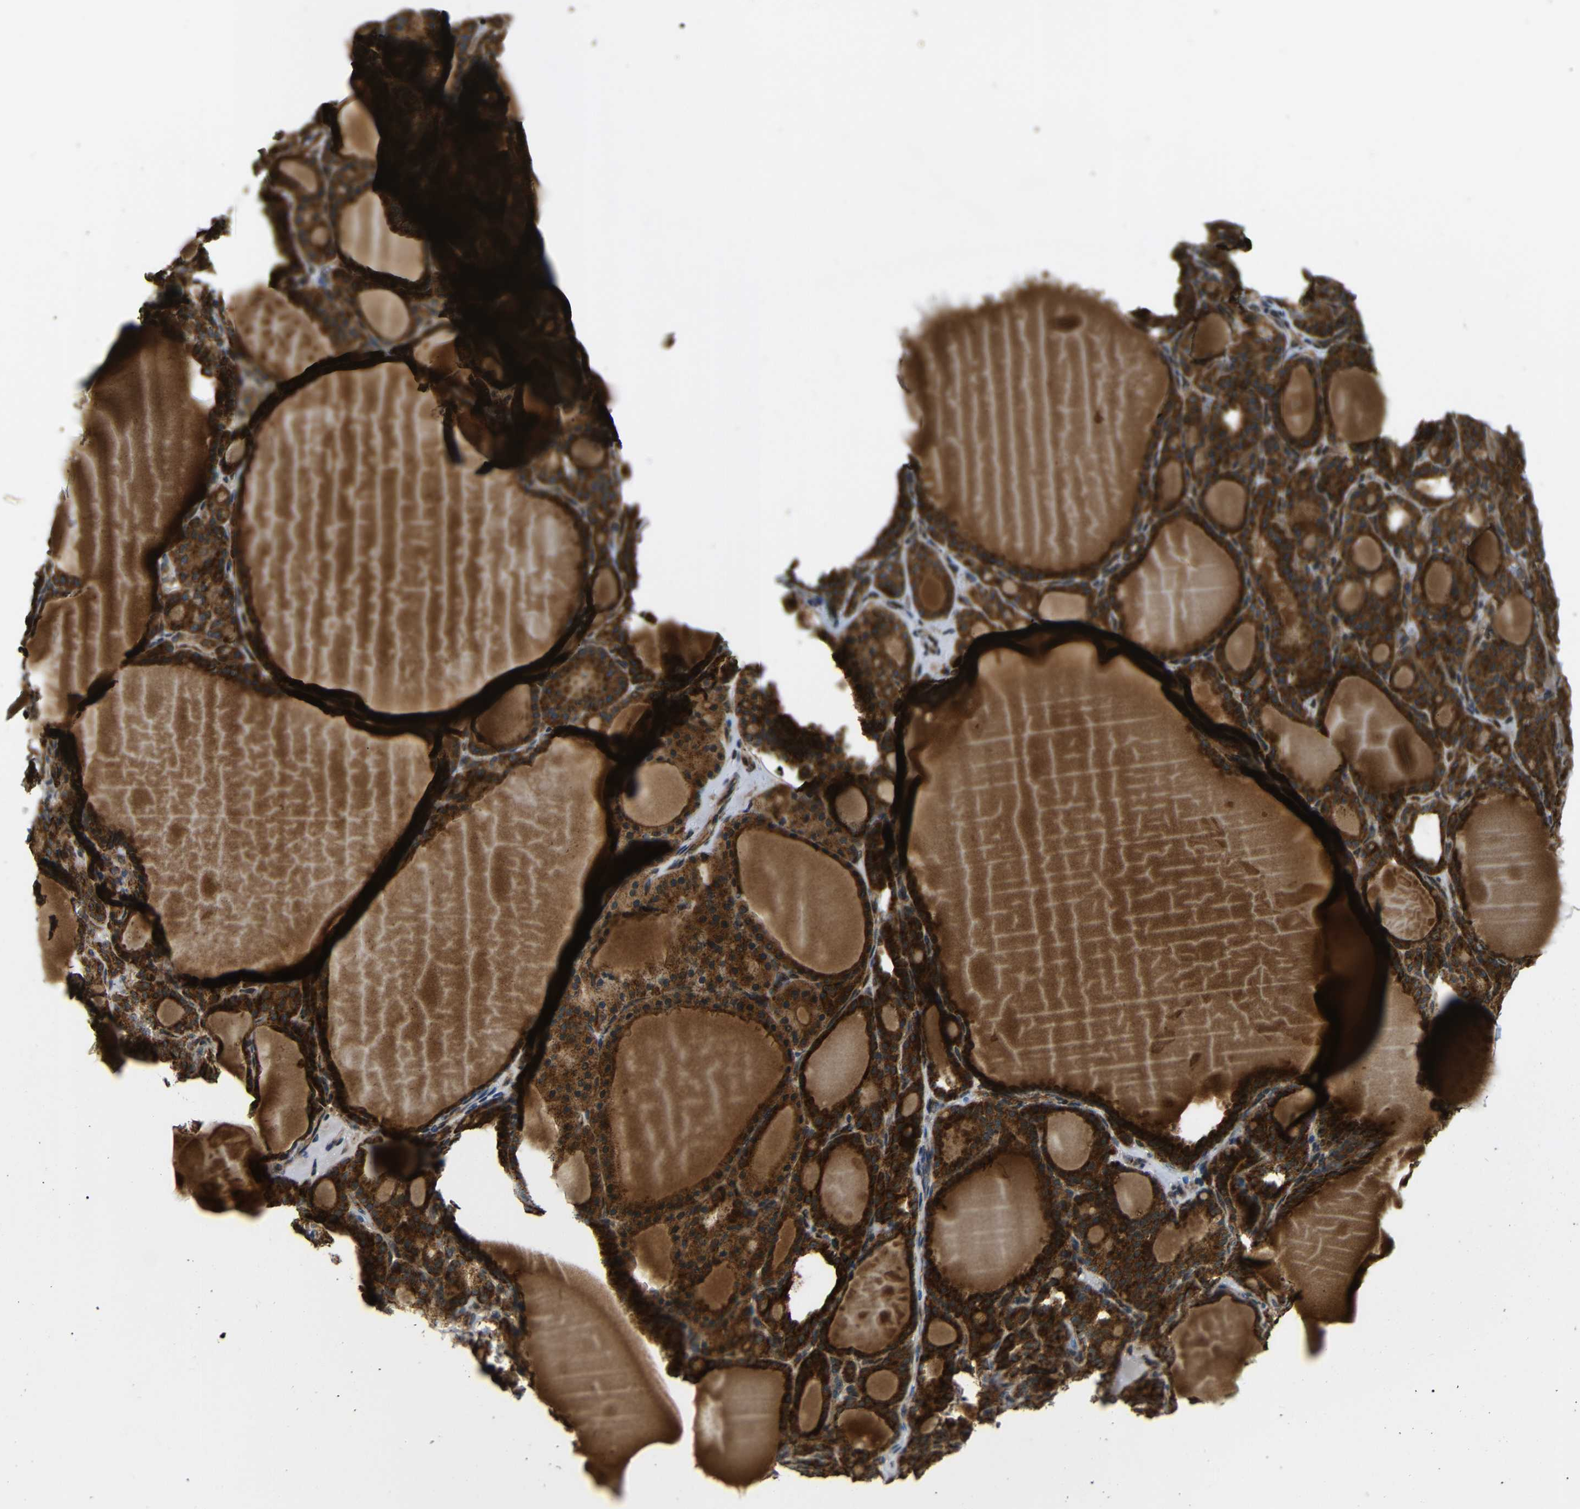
{"staining": {"intensity": "strong", "quantity": ">75%", "location": "cytoplasmic/membranous"}, "tissue": "thyroid gland", "cell_type": "Glandular cells", "image_type": "normal", "snomed": [{"axis": "morphology", "description": "Normal tissue, NOS"}, {"axis": "topography", "description": "Thyroid gland"}], "caption": "The immunohistochemical stain shows strong cytoplasmic/membranous expression in glandular cells of unremarkable thyroid gland. Nuclei are stained in blue.", "gene": "KANK4", "patient": {"sex": "female", "age": 28}}